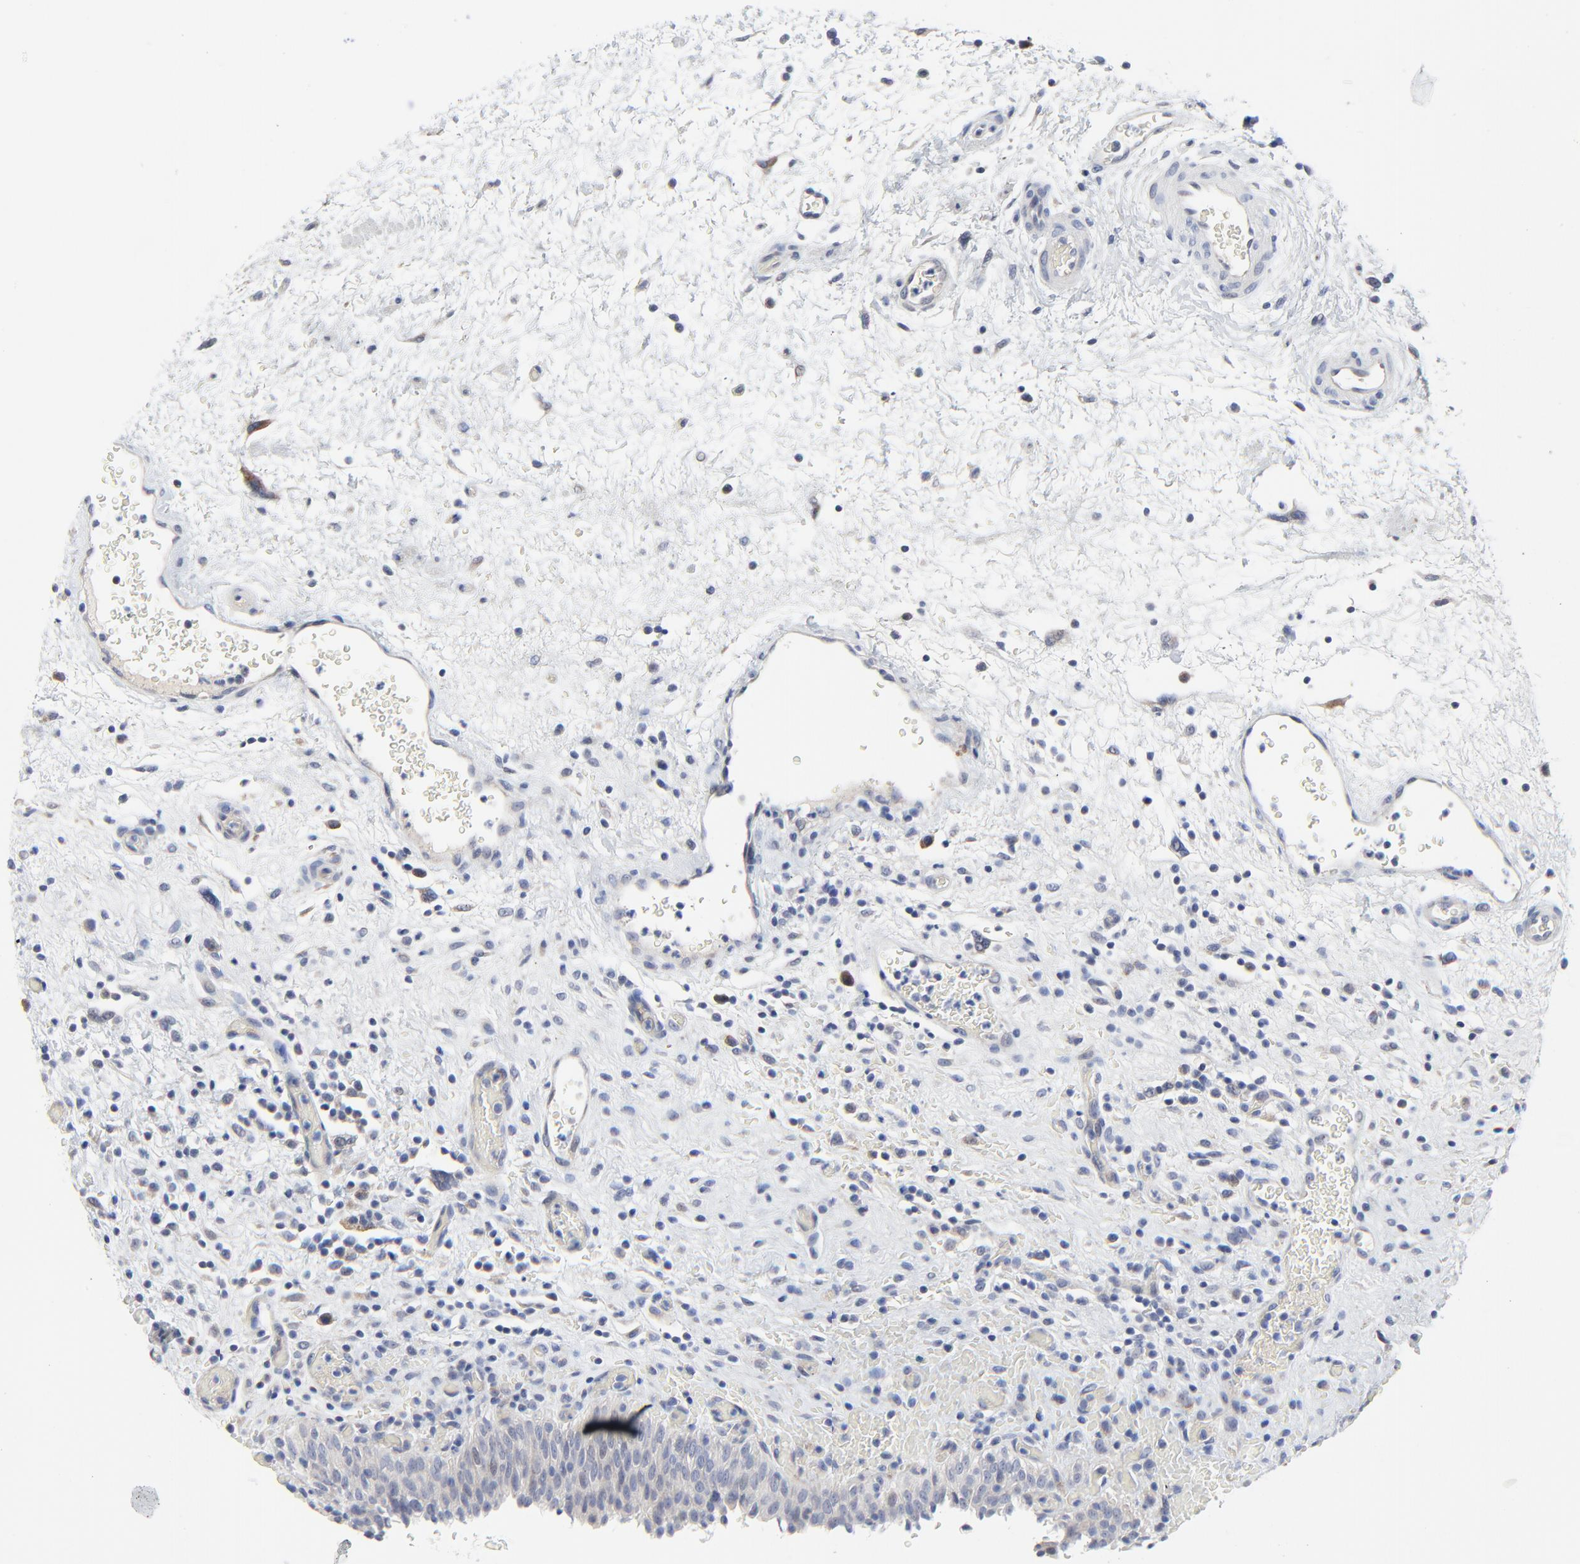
{"staining": {"intensity": "negative", "quantity": "none", "location": "none"}, "tissue": "urinary bladder", "cell_type": "Urothelial cells", "image_type": "normal", "snomed": [{"axis": "morphology", "description": "Normal tissue, NOS"}, {"axis": "topography", "description": "Urinary bladder"}], "caption": "Urothelial cells show no significant protein positivity in normal urinary bladder. Nuclei are stained in blue.", "gene": "NLGN3", "patient": {"sex": "male", "age": 51}}